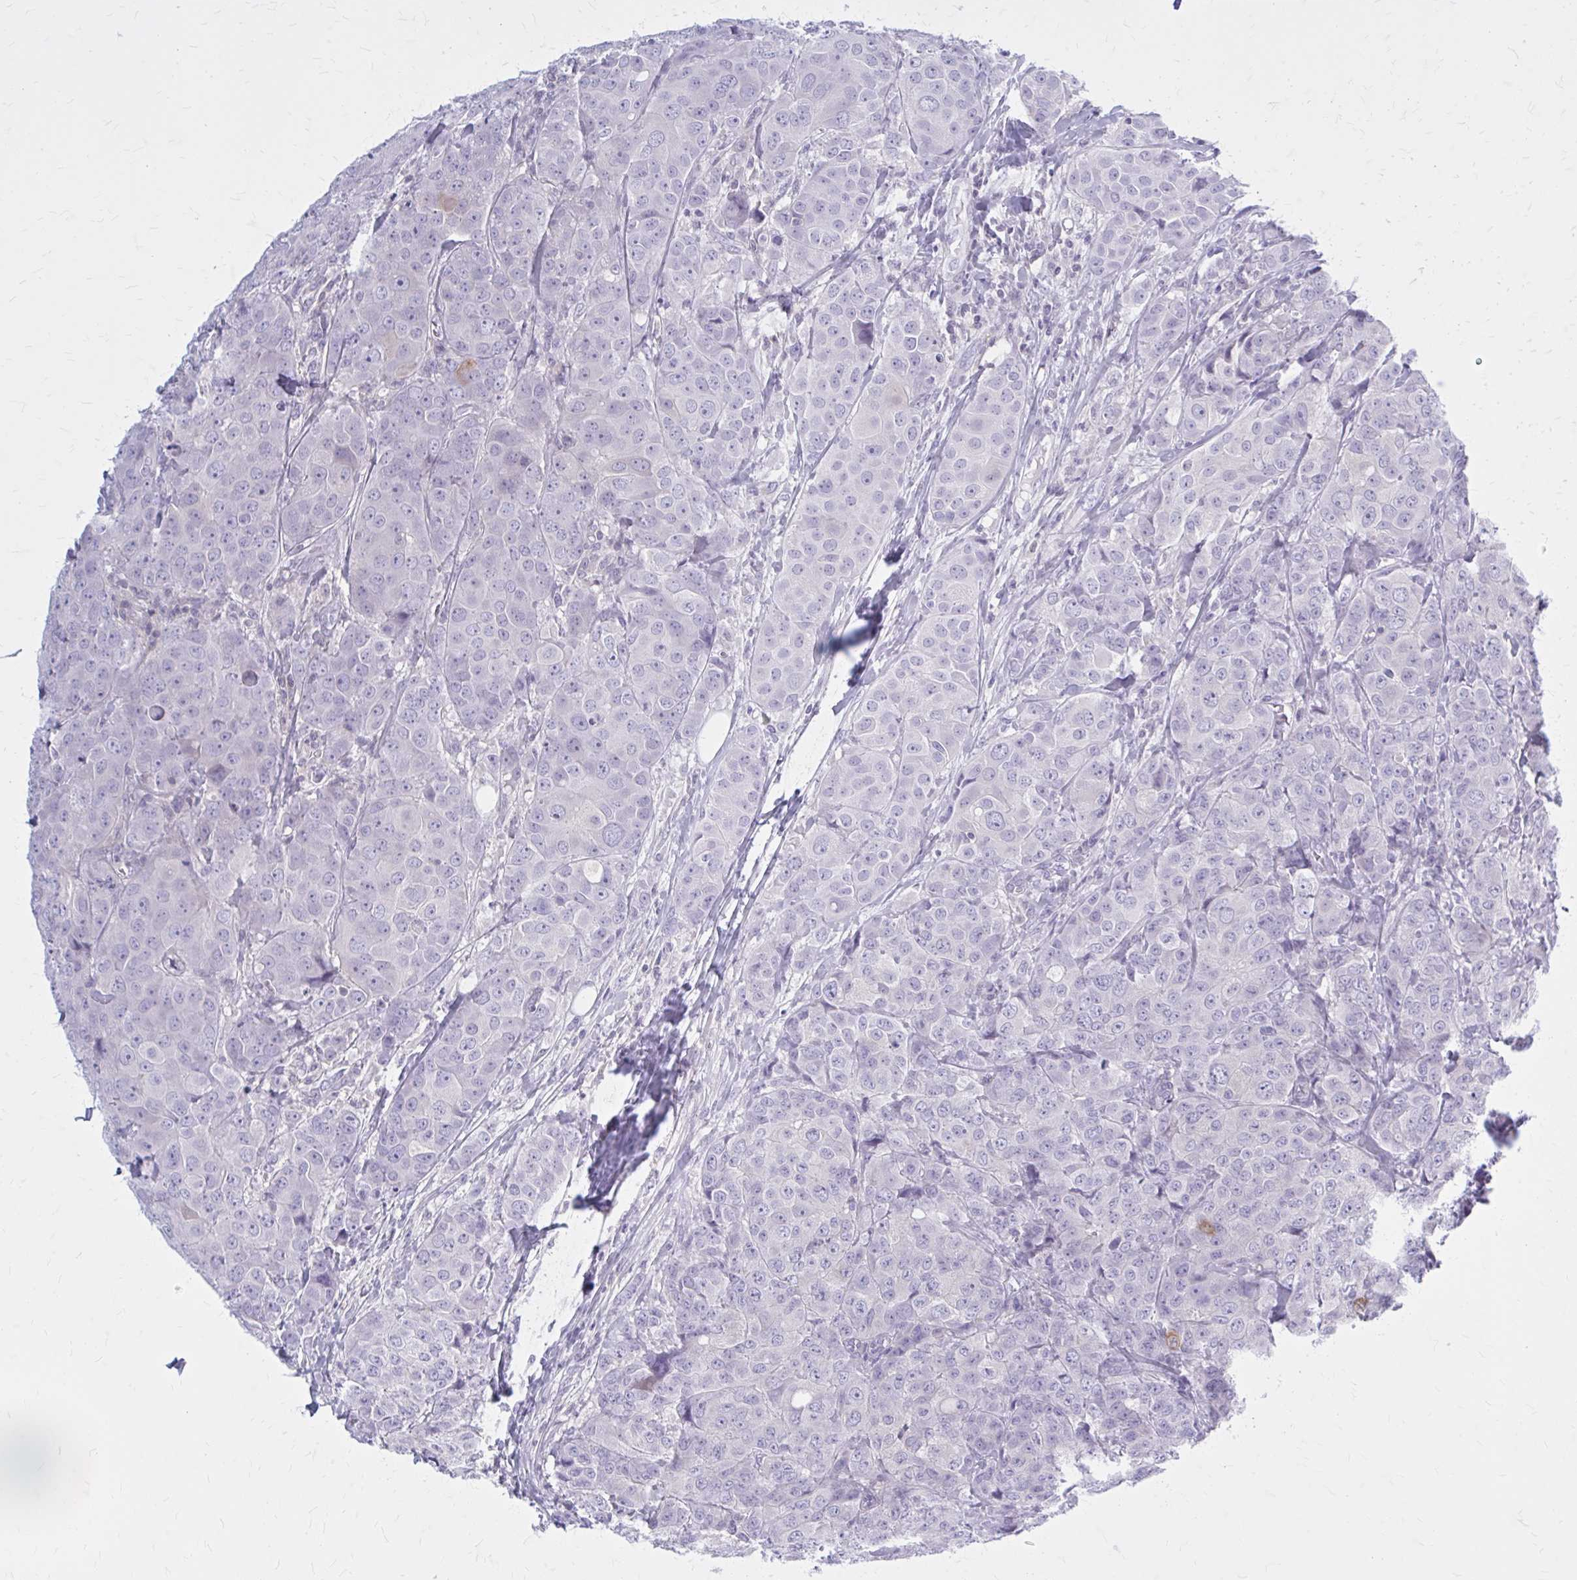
{"staining": {"intensity": "weak", "quantity": "<25%", "location": "cytoplasmic/membranous"}, "tissue": "breast cancer", "cell_type": "Tumor cells", "image_type": "cancer", "snomed": [{"axis": "morphology", "description": "Duct carcinoma"}, {"axis": "topography", "description": "Breast"}], "caption": "Immunohistochemical staining of breast invasive ductal carcinoma demonstrates no significant expression in tumor cells.", "gene": "PITPNM1", "patient": {"sex": "female", "age": 43}}